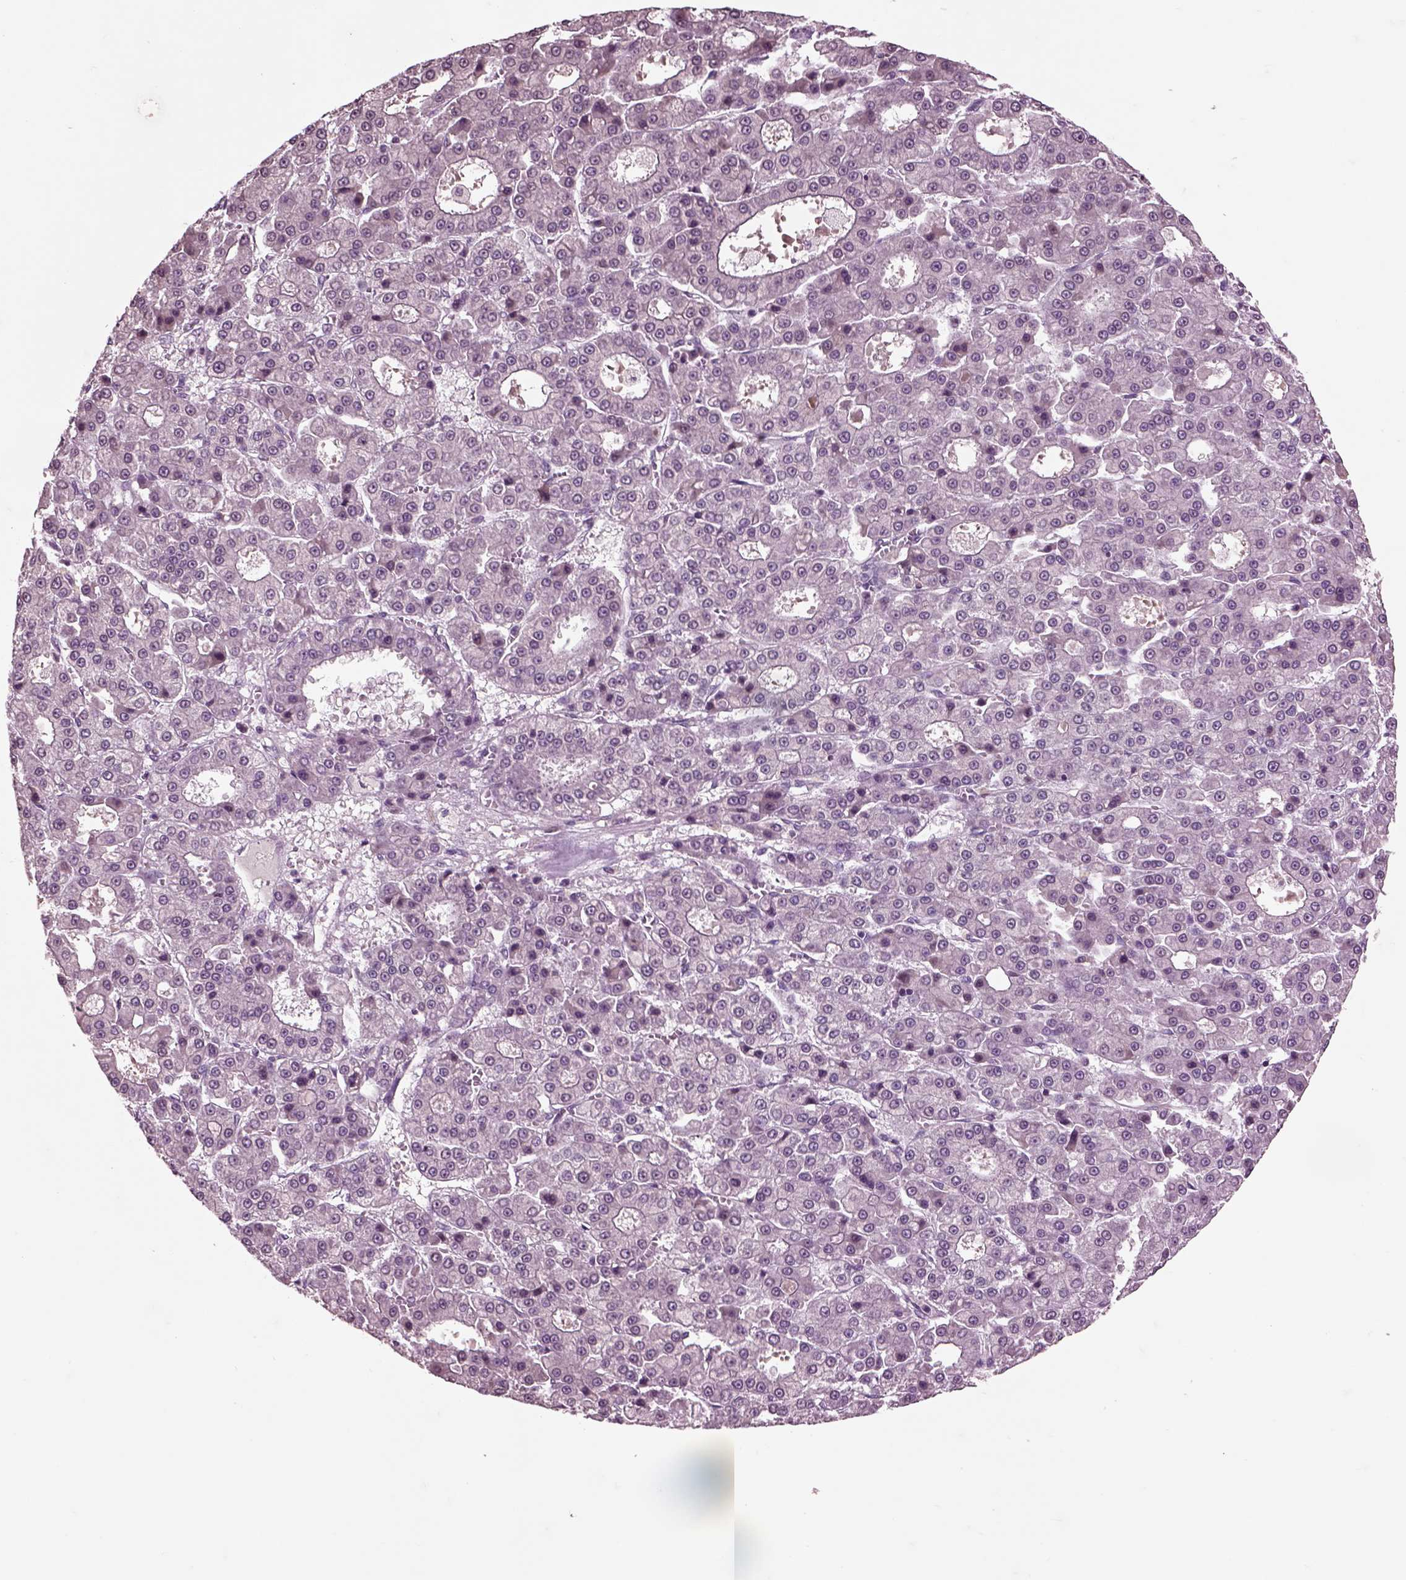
{"staining": {"intensity": "negative", "quantity": "none", "location": "none"}, "tissue": "liver cancer", "cell_type": "Tumor cells", "image_type": "cancer", "snomed": [{"axis": "morphology", "description": "Carcinoma, Hepatocellular, NOS"}, {"axis": "topography", "description": "Liver"}], "caption": "Image shows no significant protein expression in tumor cells of liver cancer (hepatocellular carcinoma). (DAB (3,3'-diaminobenzidine) immunohistochemistry (IHC) visualized using brightfield microscopy, high magnification).", "gene": "CHGB", "patient": {"sex": "male", "age": 70}}